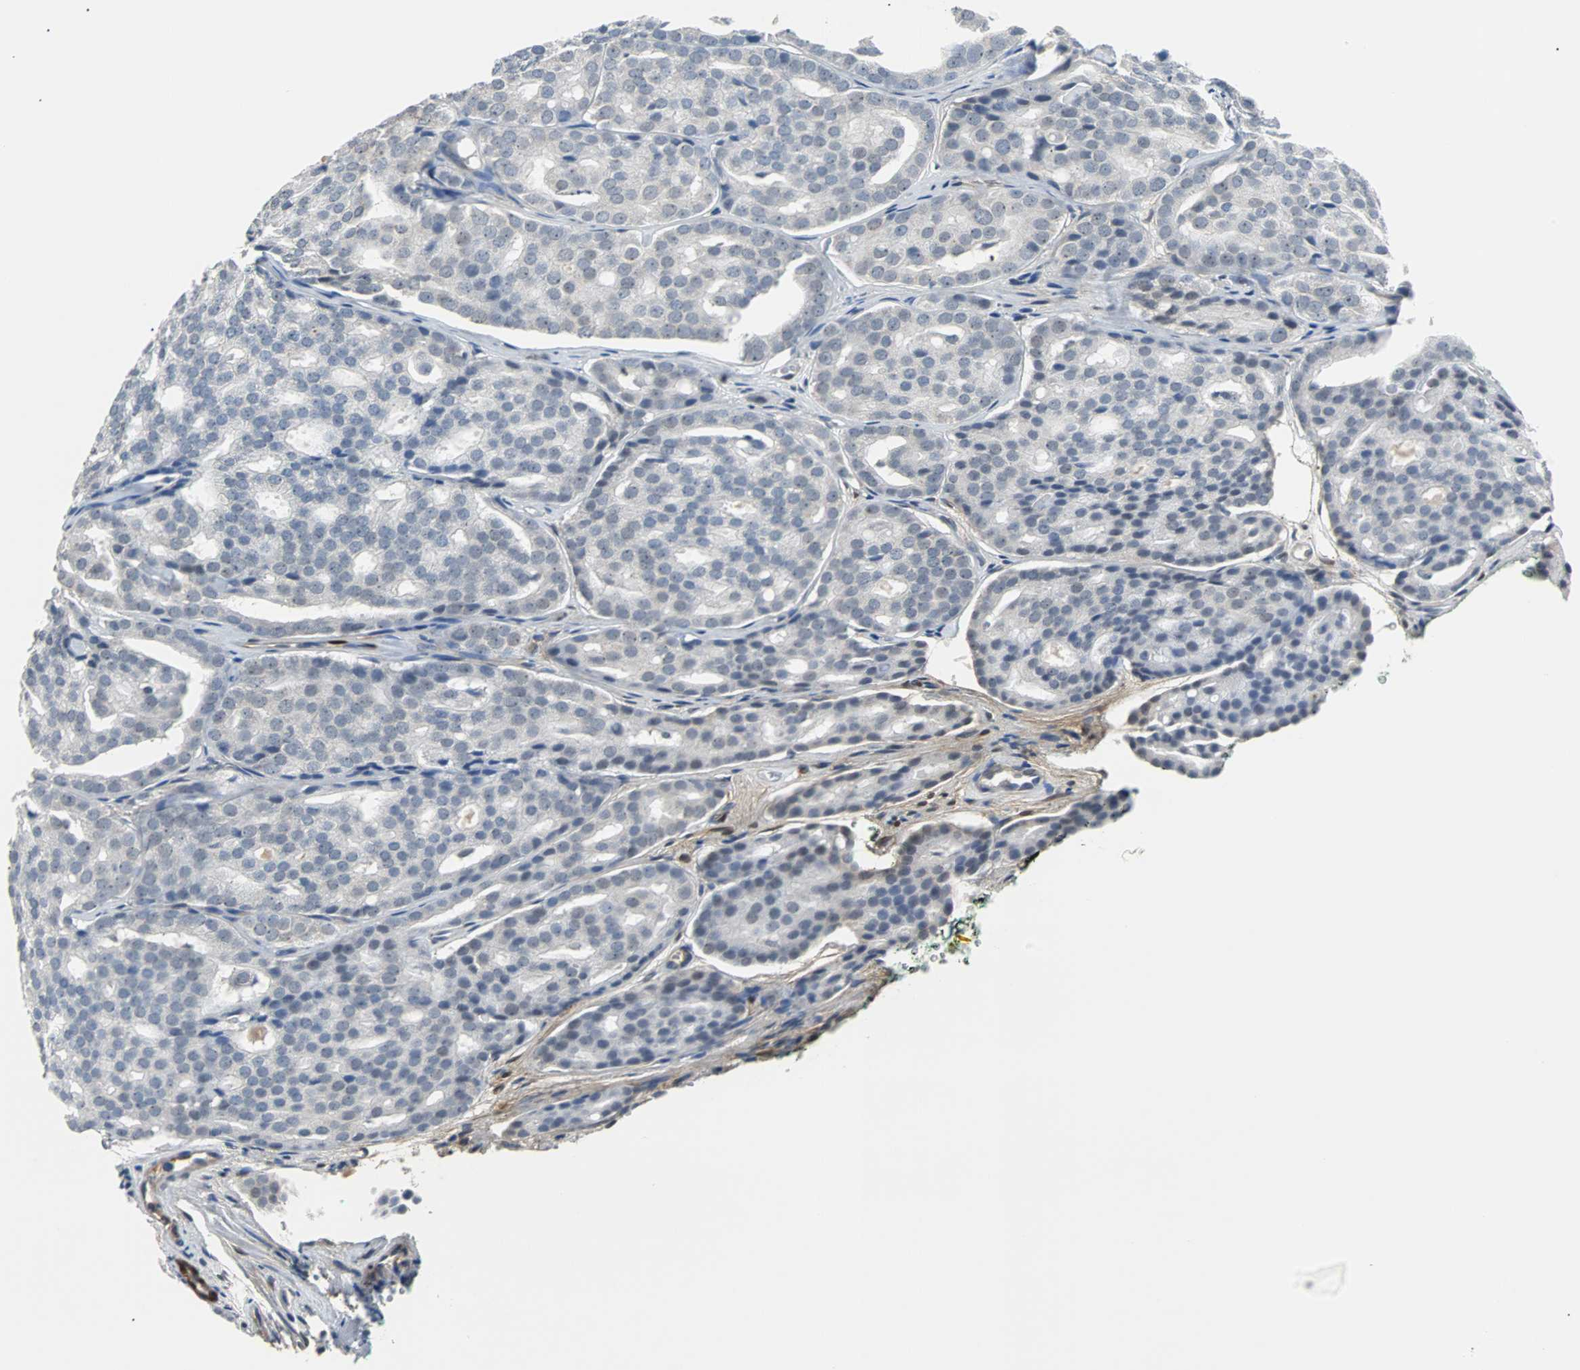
{"staining": {"intensity": "negative", "quantity": "none", "location": "none"}, "tissue": "prostate cancer", "cell_type": "Tumor cells", "image_type": "cancer", "snomed": [{"axis": "morphology", "description": "Adenocarcinoma, High grade"}, {"axis": "topography", "description": "Prostate"}], "caption": "The immunohistochemistry image has no significant staining in tumor cells of prostate cancer (high-grade adenocarcinoma) tissue. (DAB (3,3'-diaminobenzidine) immunohistochemistry with hematoxylin counter stain).", "gene": "FHL2", "patient": {"sex": "male", "age": 64}}